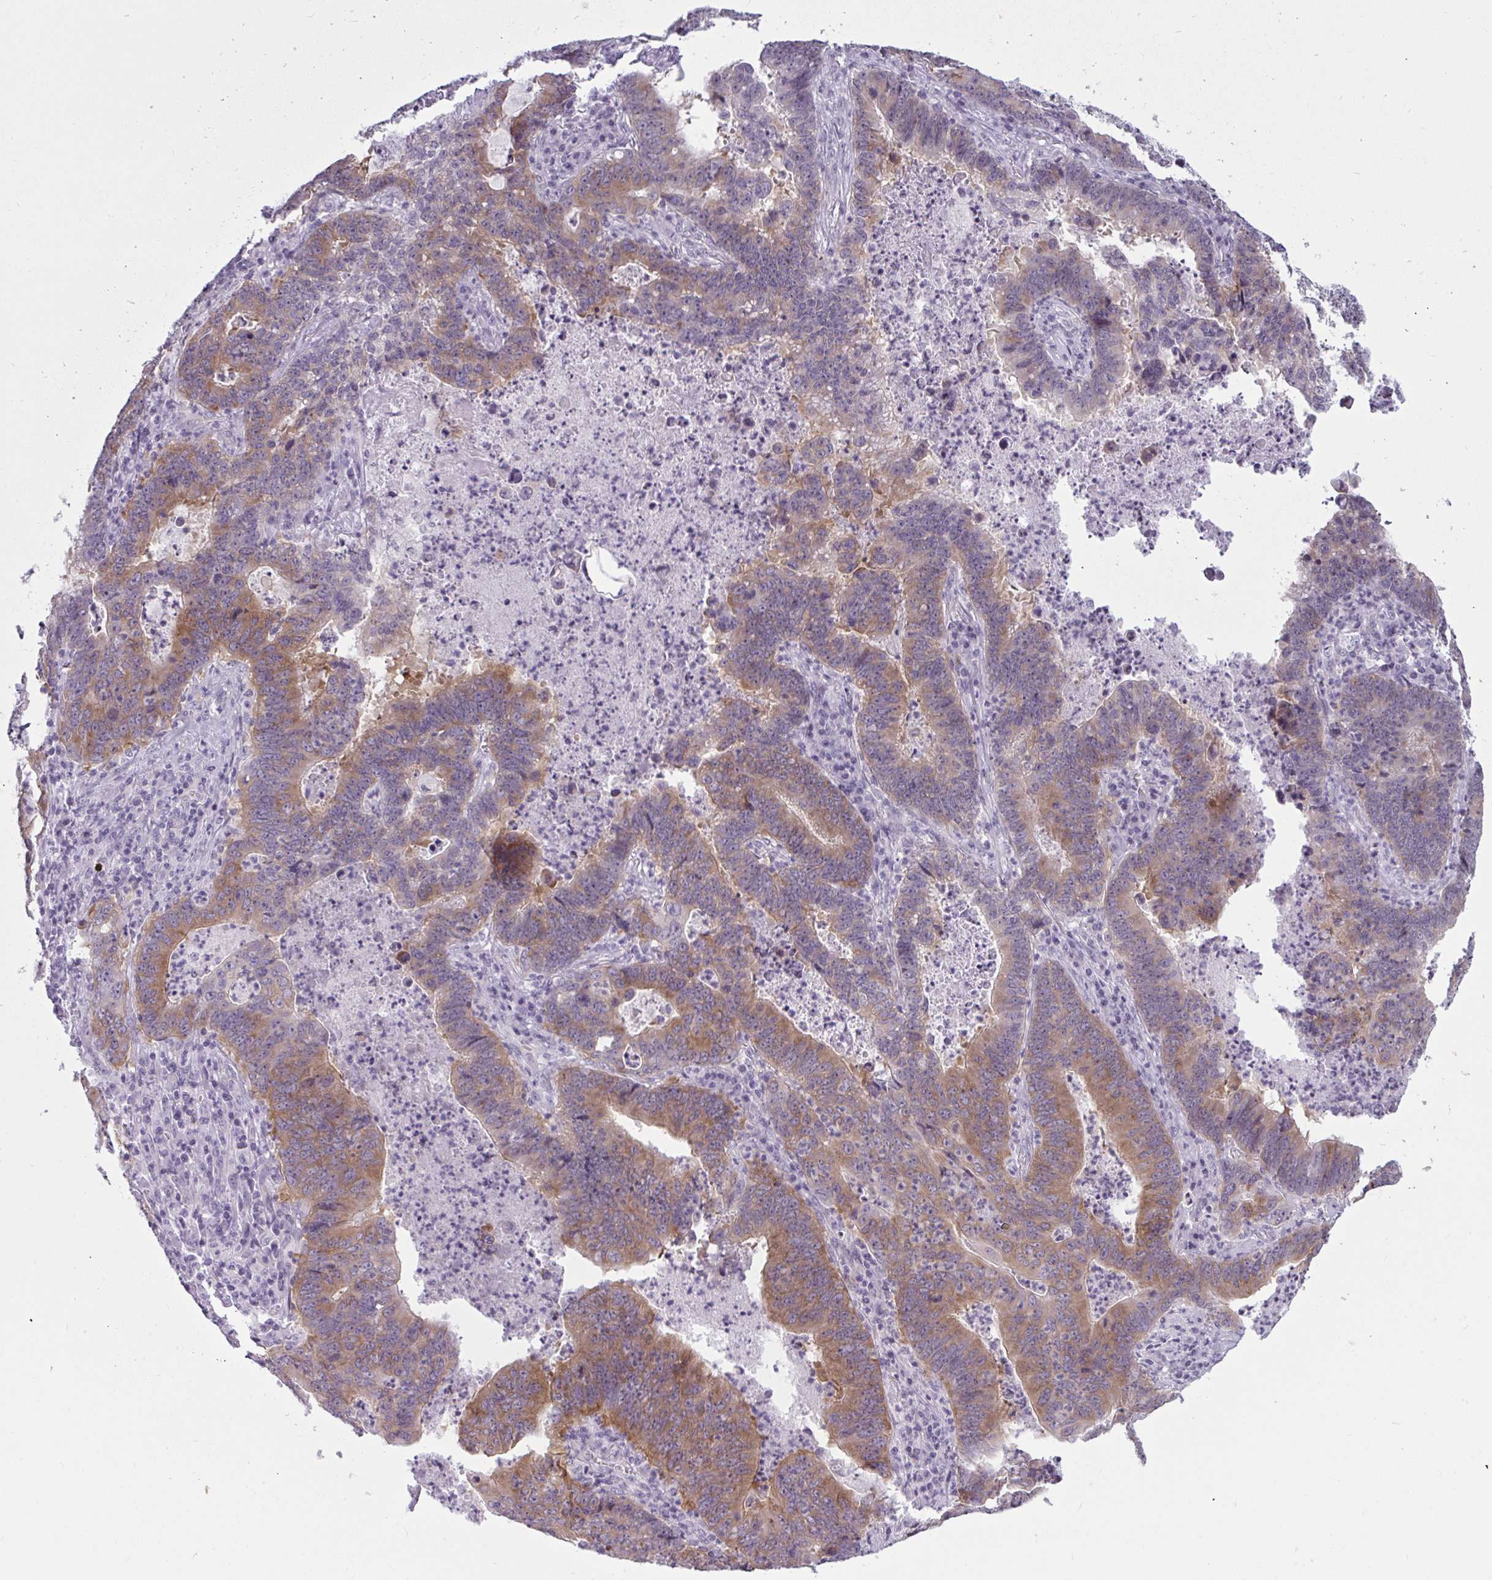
{"staining": {"intensity": "moderate", "quantity": ">75%", "location": "cytoplasmic/membranous"}, "tissue": "lung cancer", "cell_type": "Tumor cells", "image_type": "cancer", "snomed": [{"axis": "morphology", "description": "Aneuploidy"}, {"axis": "morphology", "description": "Adenocarcinoma, NOS"}, {"axis": "morphology", "description": "Adenocarcinoma primary or metastatic"}, {"axis": "topography", "description": "Lung"}], "caption": "Moderate cytoplasmic/membranous positivity is present in approximately >75% of tumor cells in adenocarcinoma (lung).", "gene": "TBC1D4", "patient": {"sex": "female", "age": 75}}